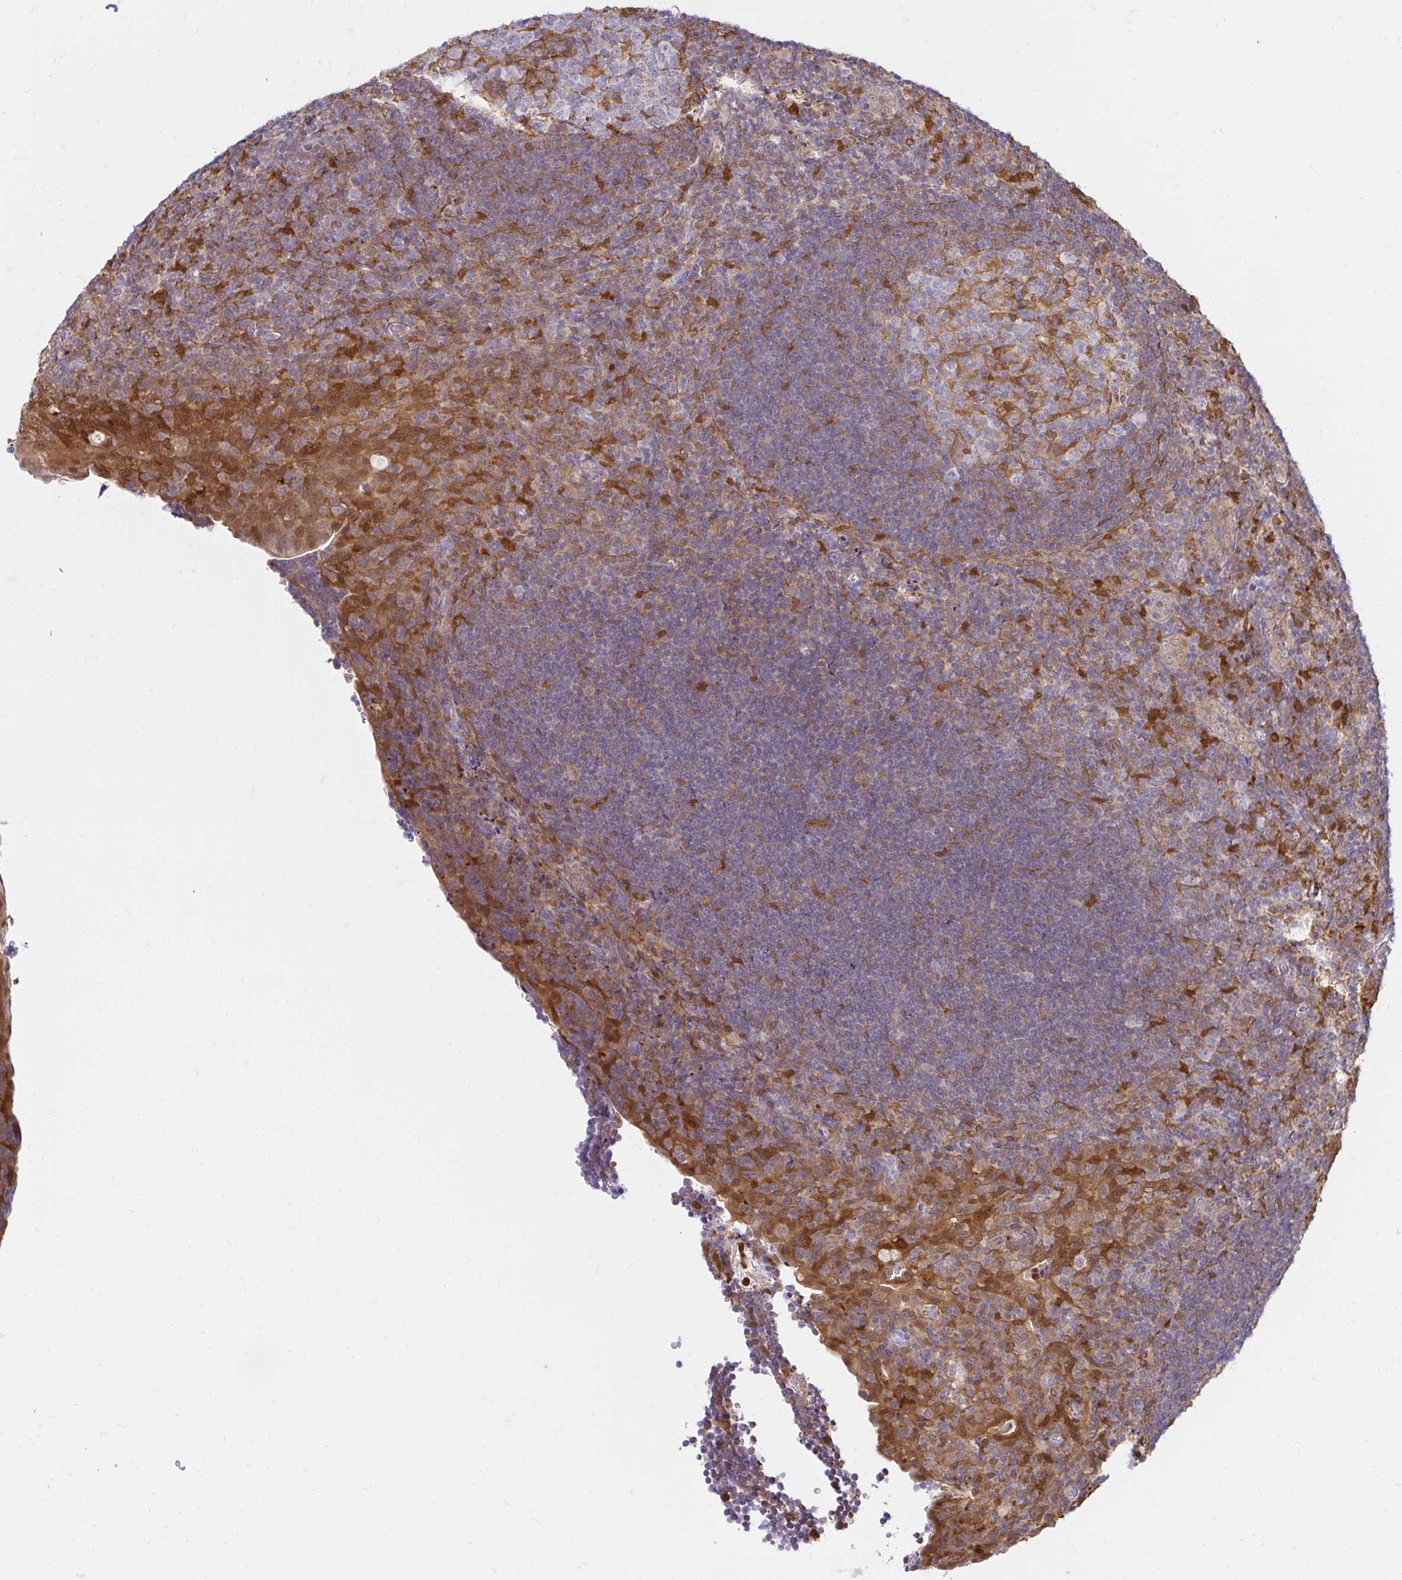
{"staining": {"intensity": "moderate", "quantity": "<25%", "location": "cytoplasmic/membranous,nuclear"}, "tissue": "tonsil", "cell_type": "Germinal center cells", "image_type": "normal", "snomed": [{"axis": "morphology", "description": "Normal tissue, NOS"}, {"axis": "topography", "description": "Tonsil"}], "caption": "Immunohistochemical staining of normal human tonsil shows <25% levels of moderate cytoplasmic/membranous,nuclear protein staining in about <25% of germinal center cells. (Brightfield microscopy of DAB IHC at high magnification).", "gene": "PYCARD", "patient": {"sex": "male", "age": 17}}